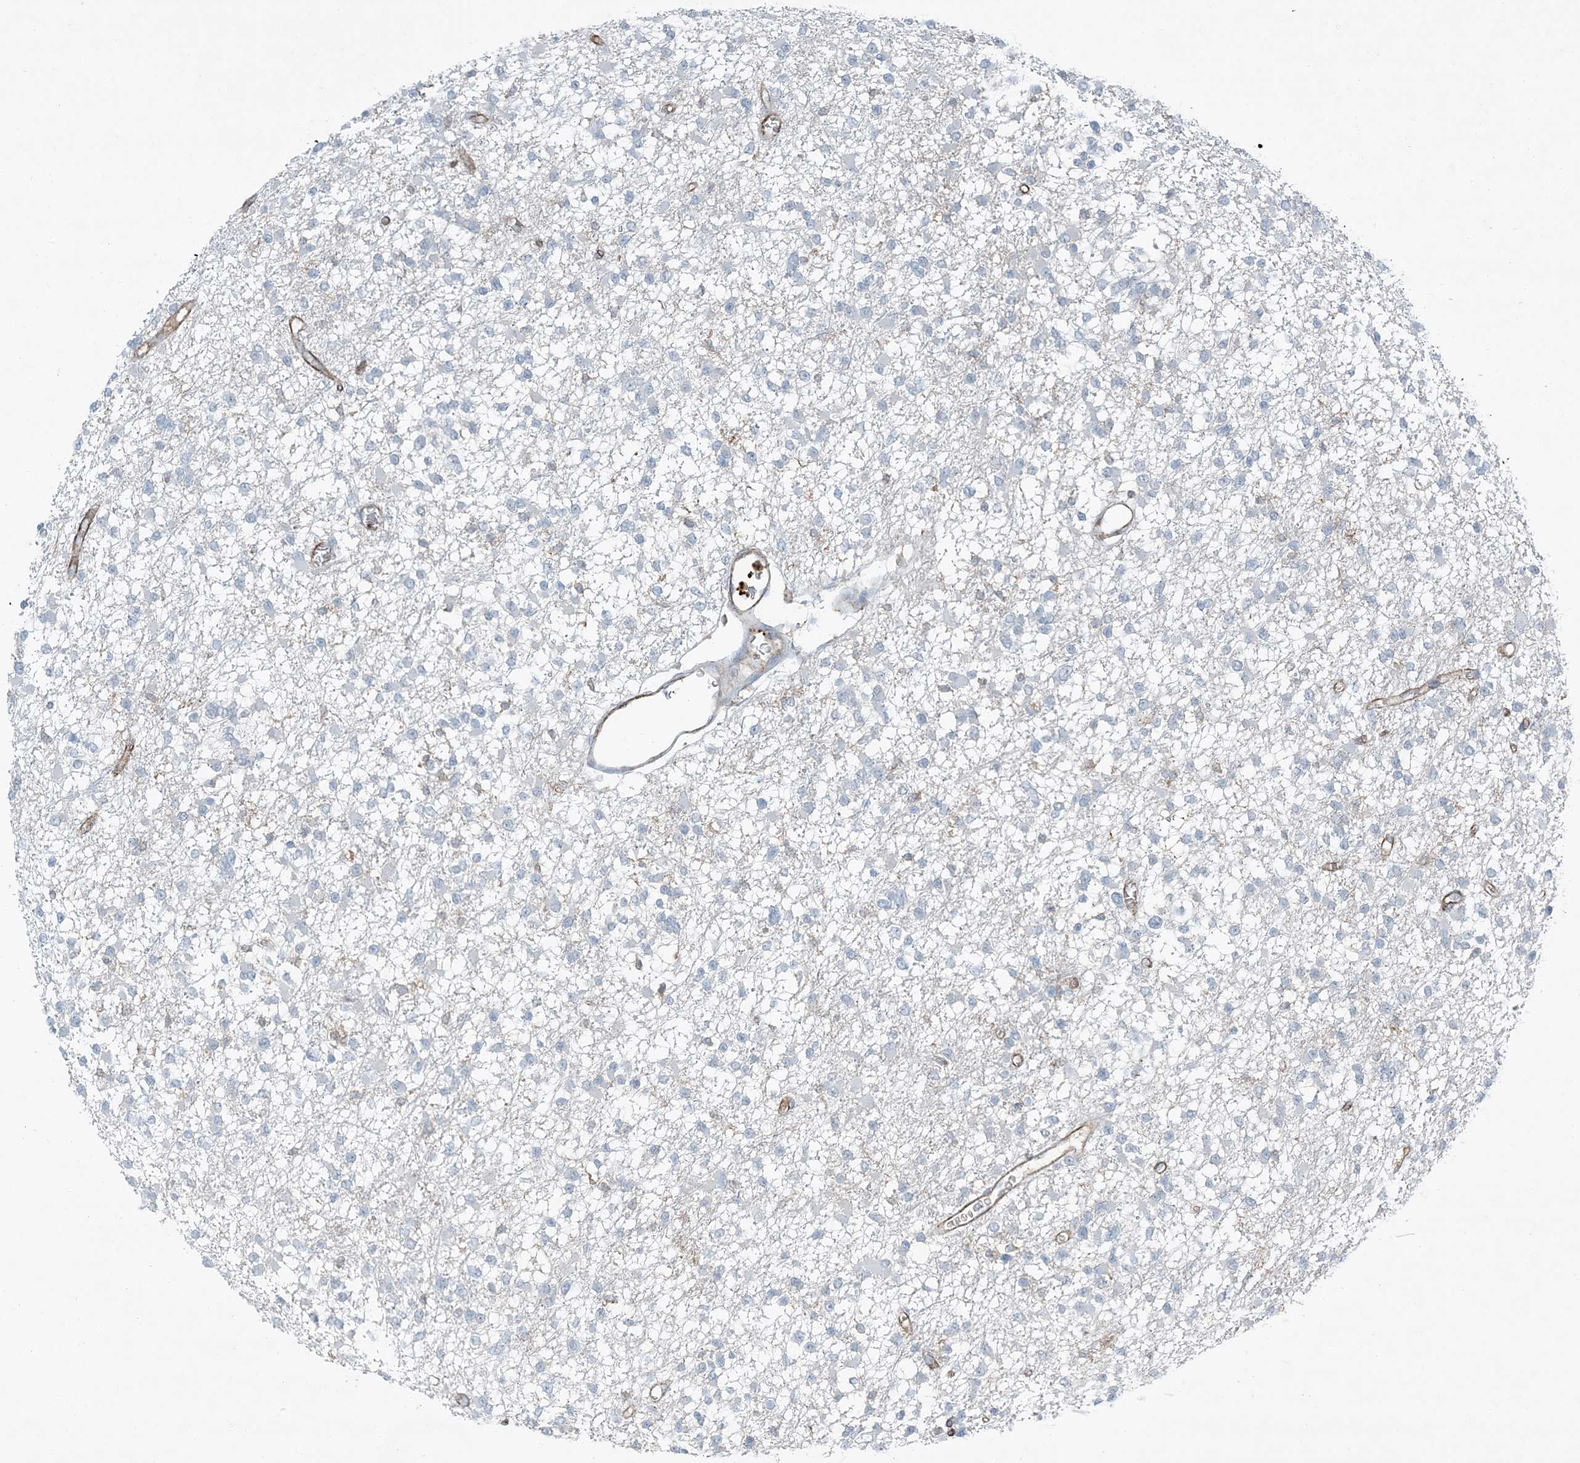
{"staining": {"intensity": "negative", "quantity": "none", "location": "none"}, "tissue": "glioma", "cell_type": "Tumor cells", "image_type": "cancer", "snomed": [{"axis": "morphology", "description": "Glioma, malignant, Low grade"}, {"axis": "topography", "description": "Brain"}], "caption": "An image of human glioma is negative for staining in tumor cells. (DAB (3,3'-diaminobenzidine) immunohistochemistry (IHC) visualized using brightfield microscopy, high magnification).", "gene": "APOBEC3C", "patient": {"sex": "female", "age": 22}}